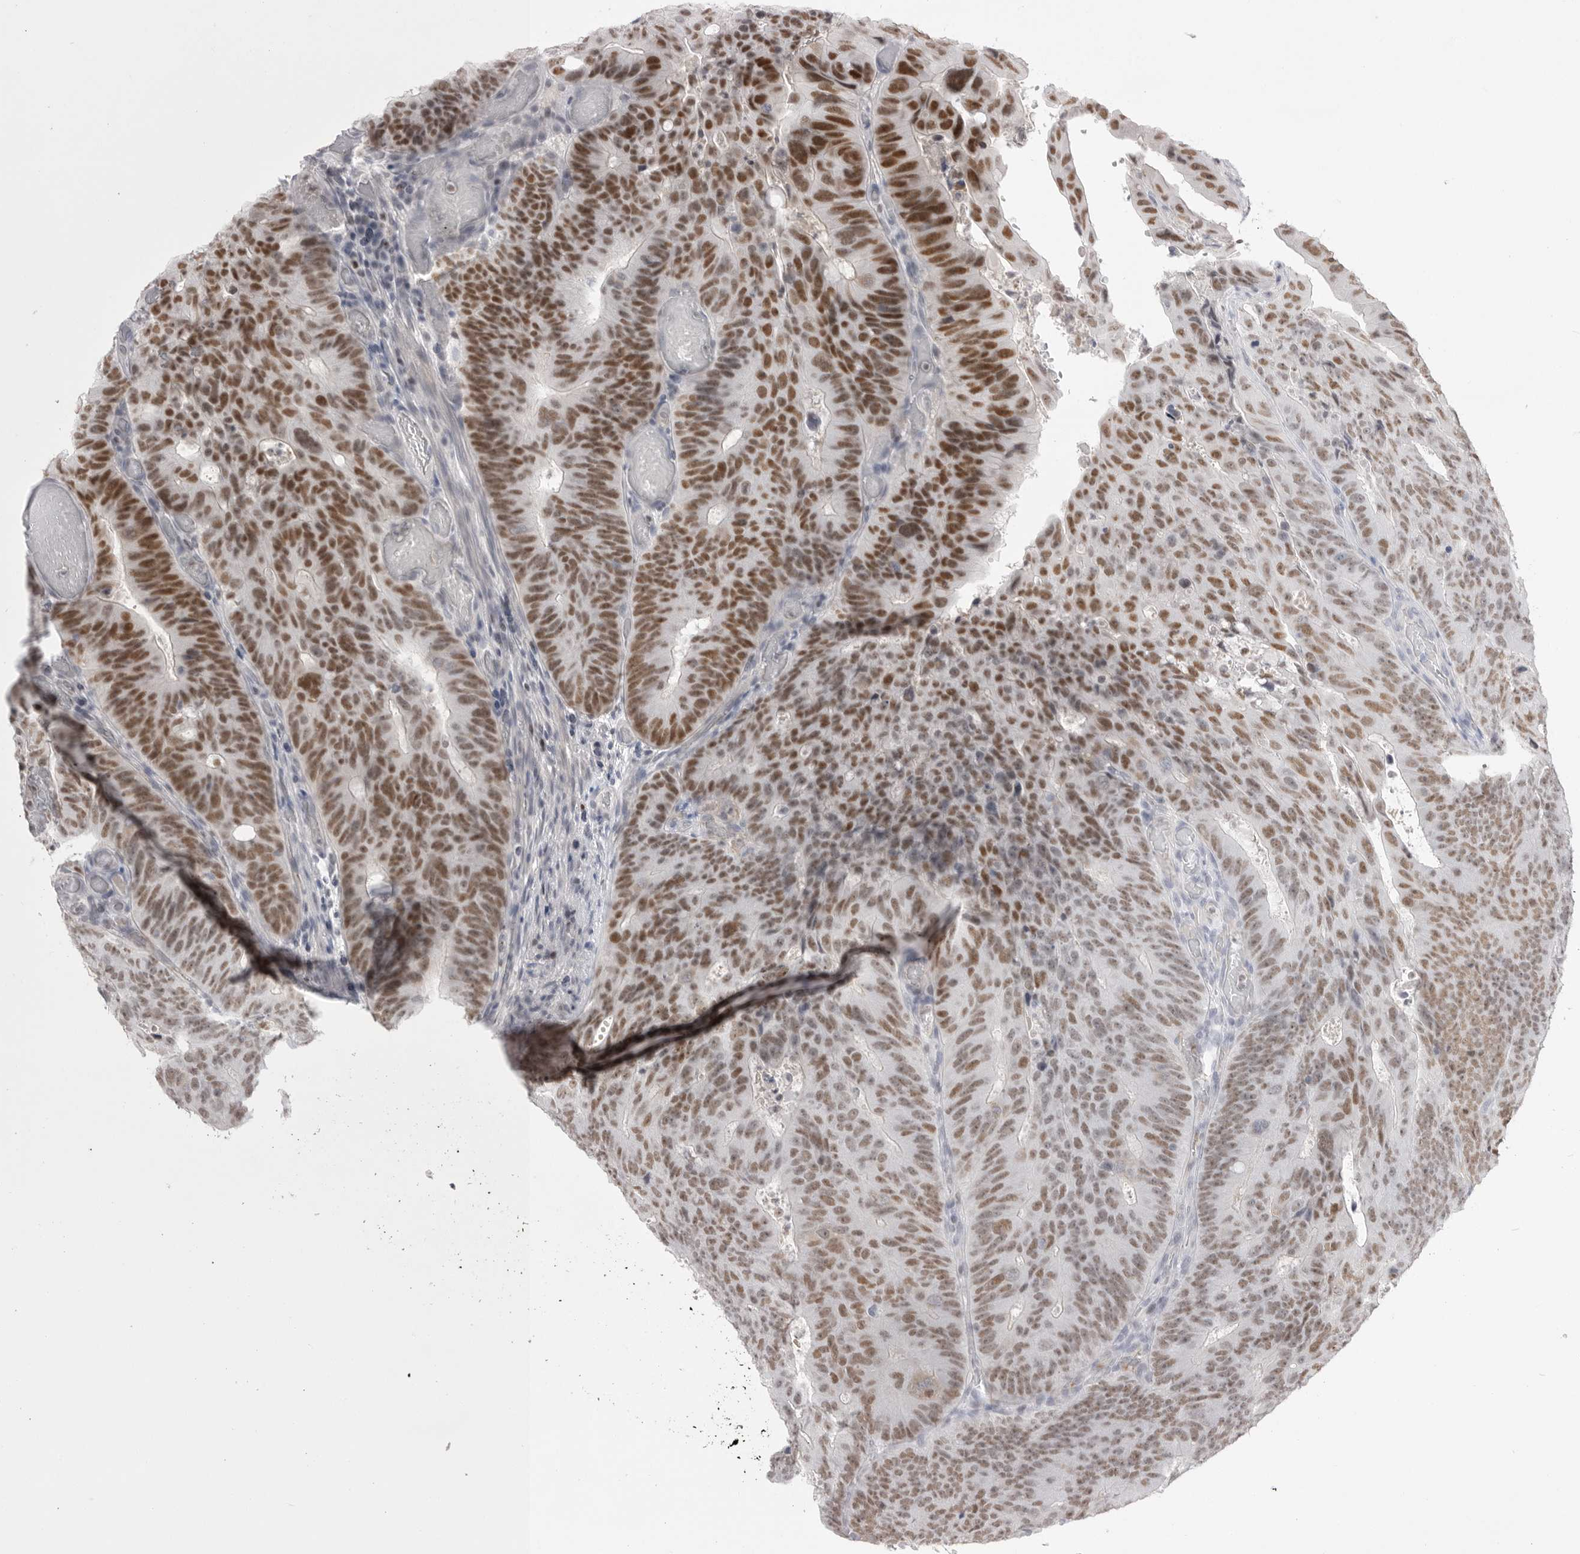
{"staining": {"intensity": "moderate", "quantity": ">75%", "location": "nuclear"}, "tissue": "colorectal cancer", "cell_type": "Tumor cells", "image_type": "cancer", "snomed": [{"axis": "morphology", "description": "Adenocarcinoma, NOS"}, {"axis": "topography", "description": "Colon"}], "caption": "DAB immunohistochemical staining of colorectal cancer displays moderate nuclear protein expression in about >75% of tumor cells. The protein is shown in brown color, while the nuclei are stained blue.", "gene": "ZBTB7B", "patient": {"sex": "male", "age": 87}}